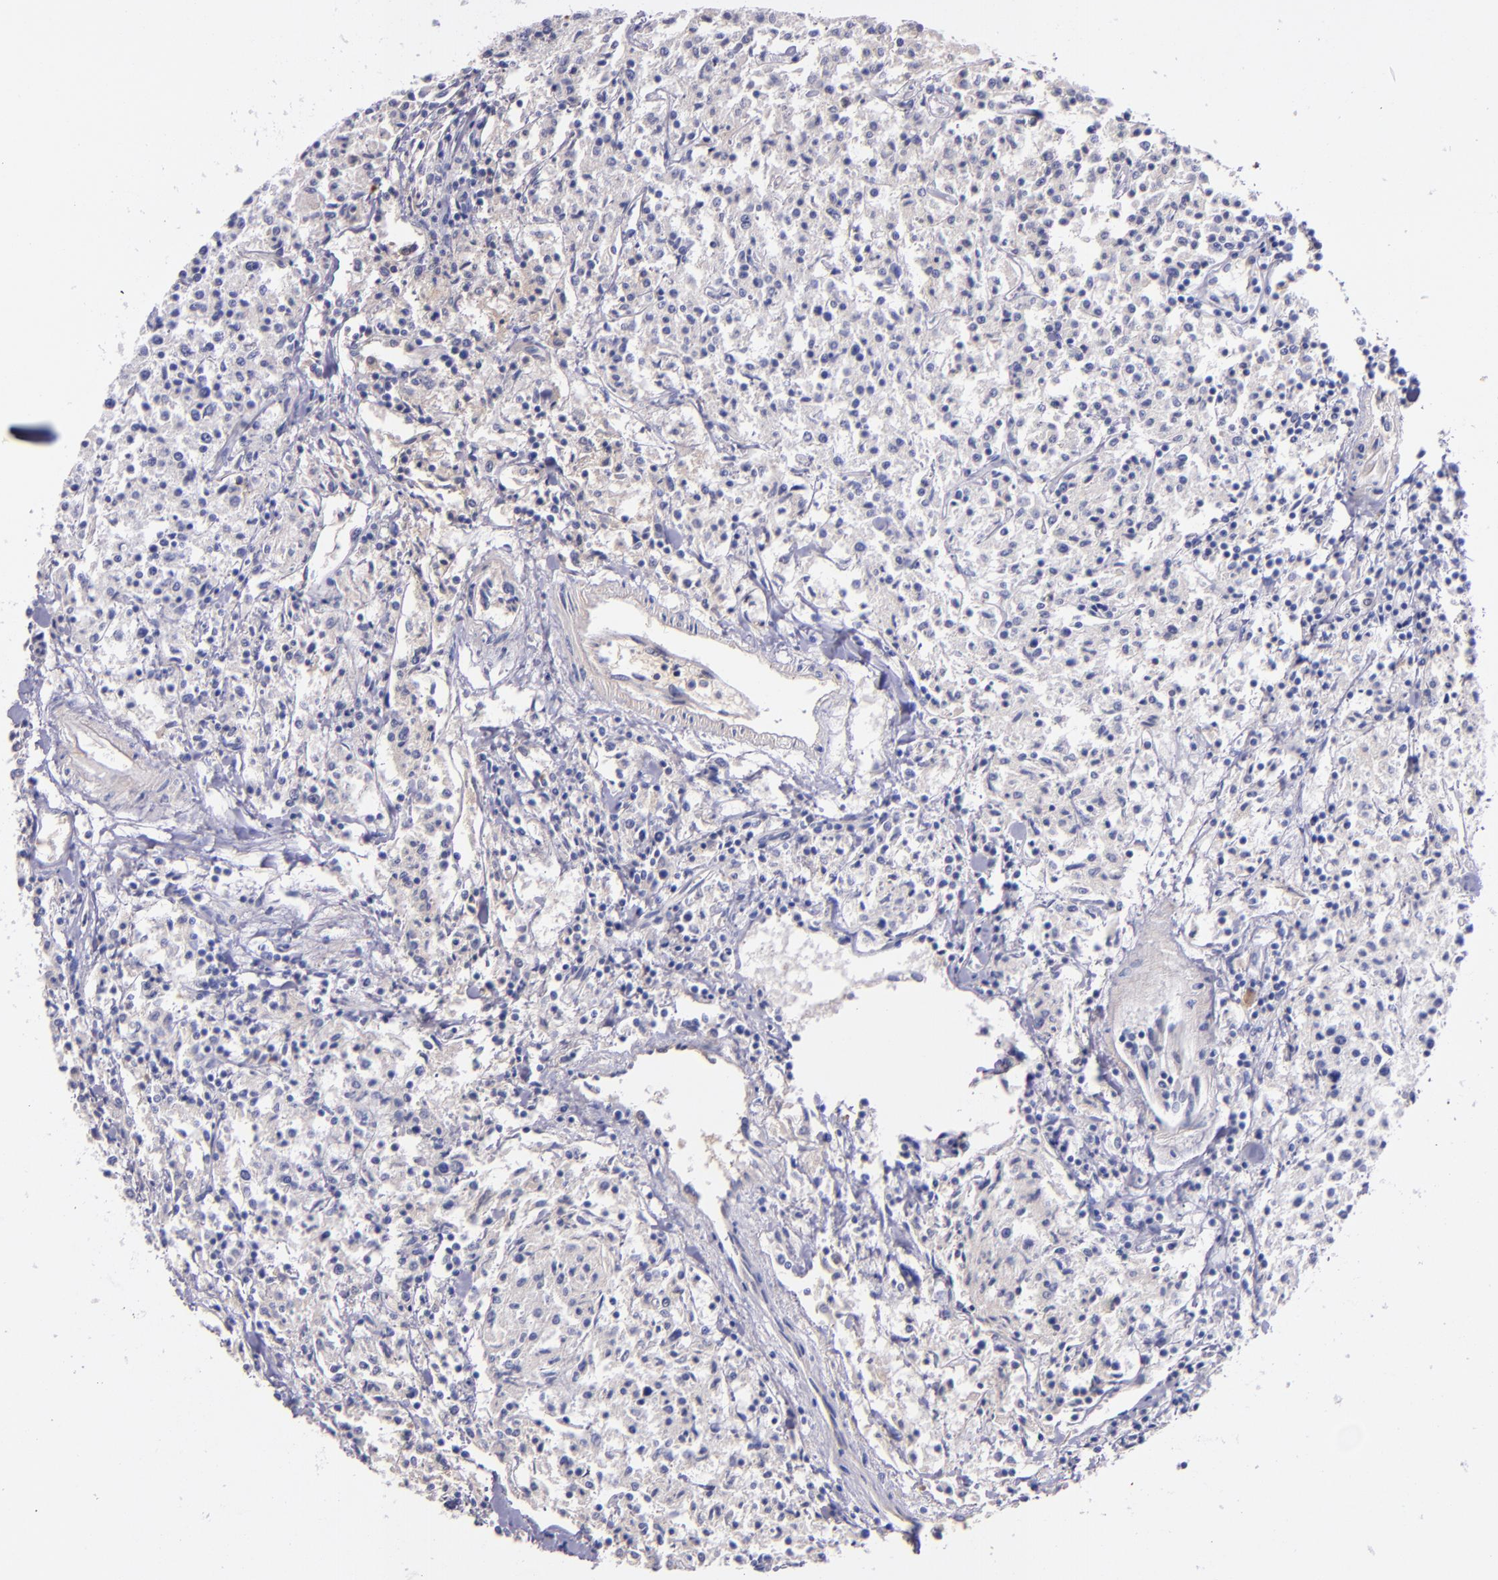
{"staining": {"intensity": "negative", "quantity": "none", "location": "none"}, "tissue": "lymphoma", "cell_type": "Tumor cells", "image_type": "cancer", "snomed": [{"axis": "morphology", "description": "Malignant lymphoma, non-Hodgkin's type, Low grade"}, {"axis": "topography", "description": "Small intestine"}], "caption": "DAB (3,3'-diaminobenzidine) immunohistochemical staining of lymphoma displays no significant staining in tumor cells.", "gene": "KNG1", "patient": {"sex": "female", "age": 59}}